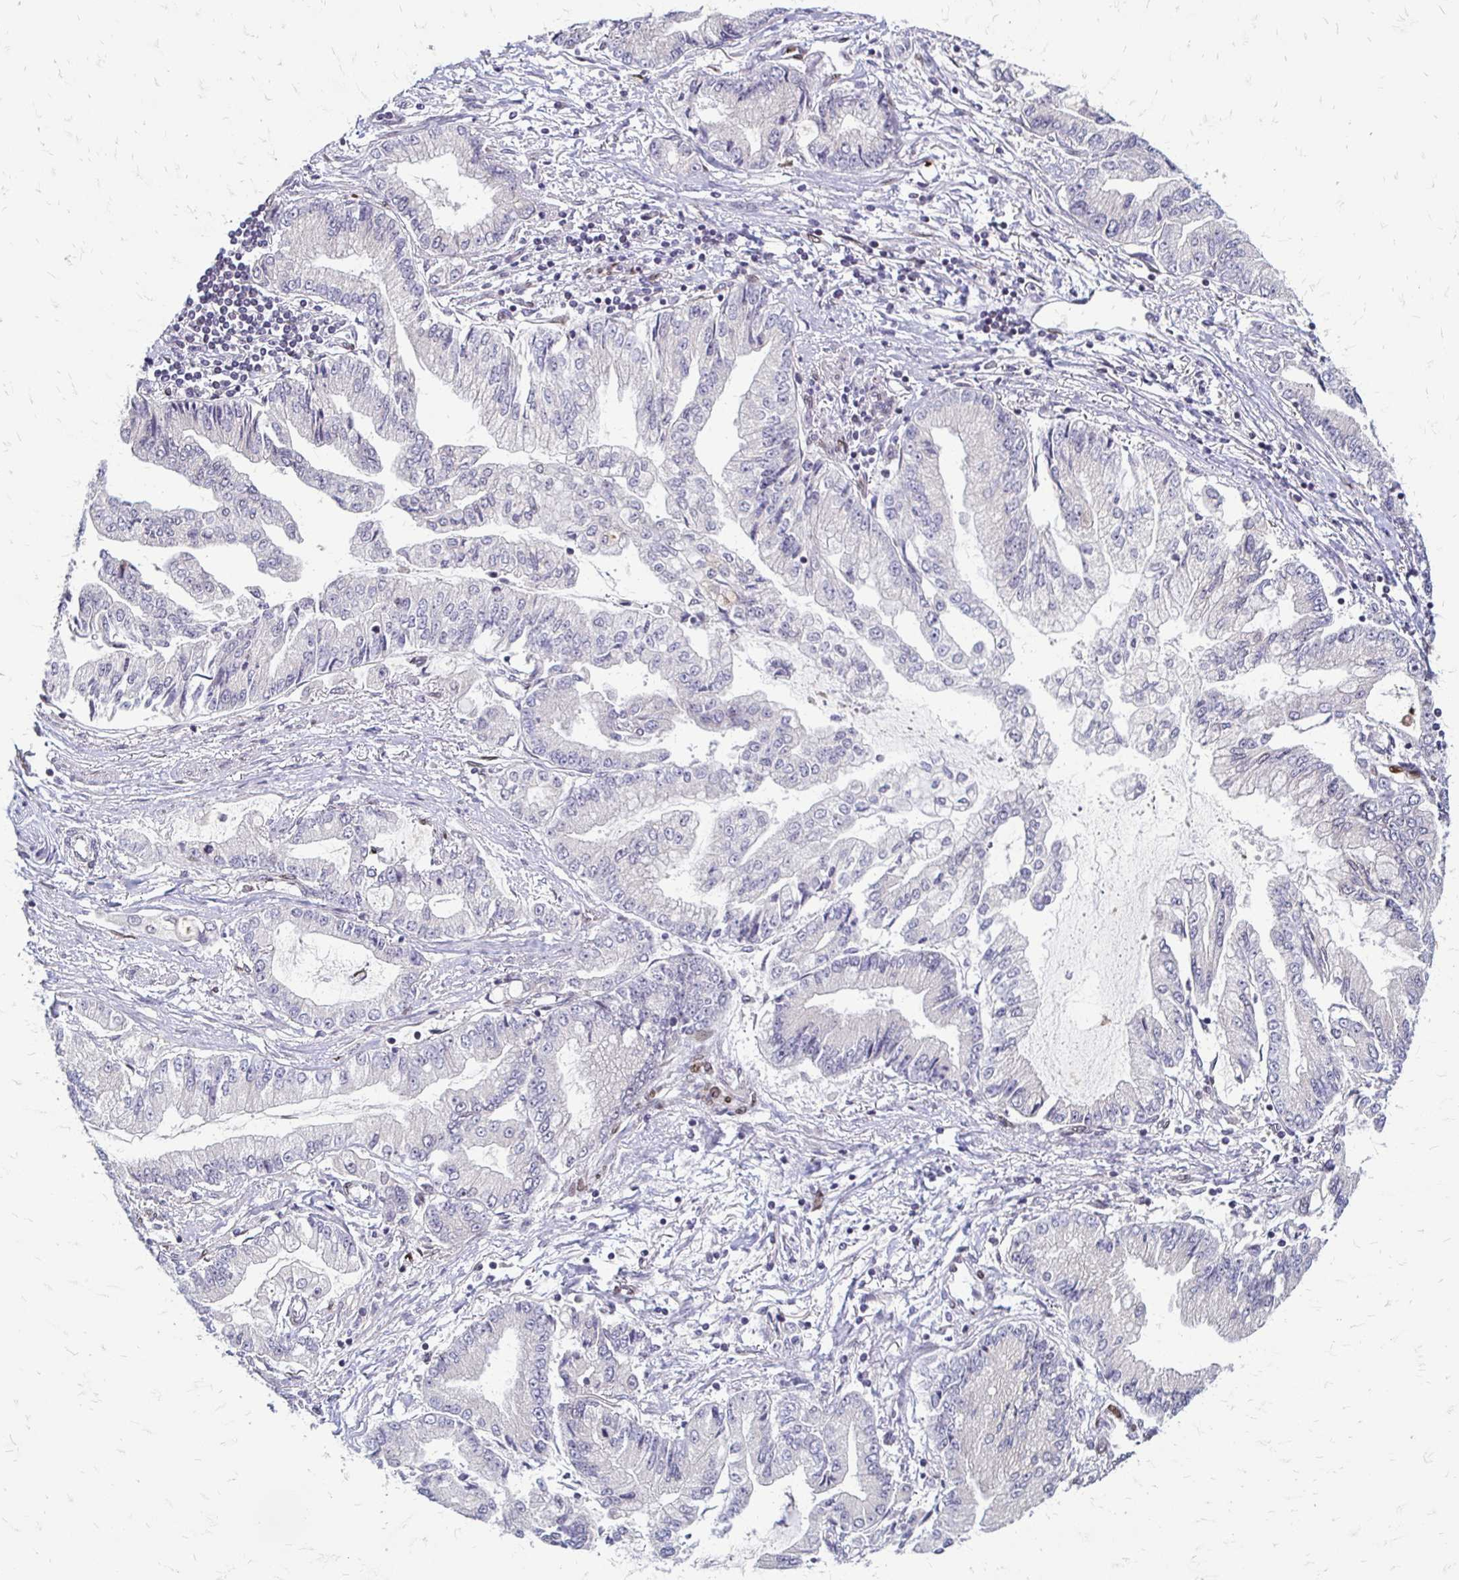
{"staining": {"intensity": "negative", "quantity": "none", "location": "none"}, "tissue": "stomach cancer", "cell_type": "Tumor cells", "image_type": "cancer", "snomed": [{"axis": "morphology", "description": "Adenocarcinoma, NOS"}, {"axis": "topography", "description": "Stomach, upper"}], "caption": "Protein analysis of stomach adenocarcinoma shows no significant positivity in tumor cells.", "gene": "TRIR", "patient": {"sex": "female", "age": 74}}